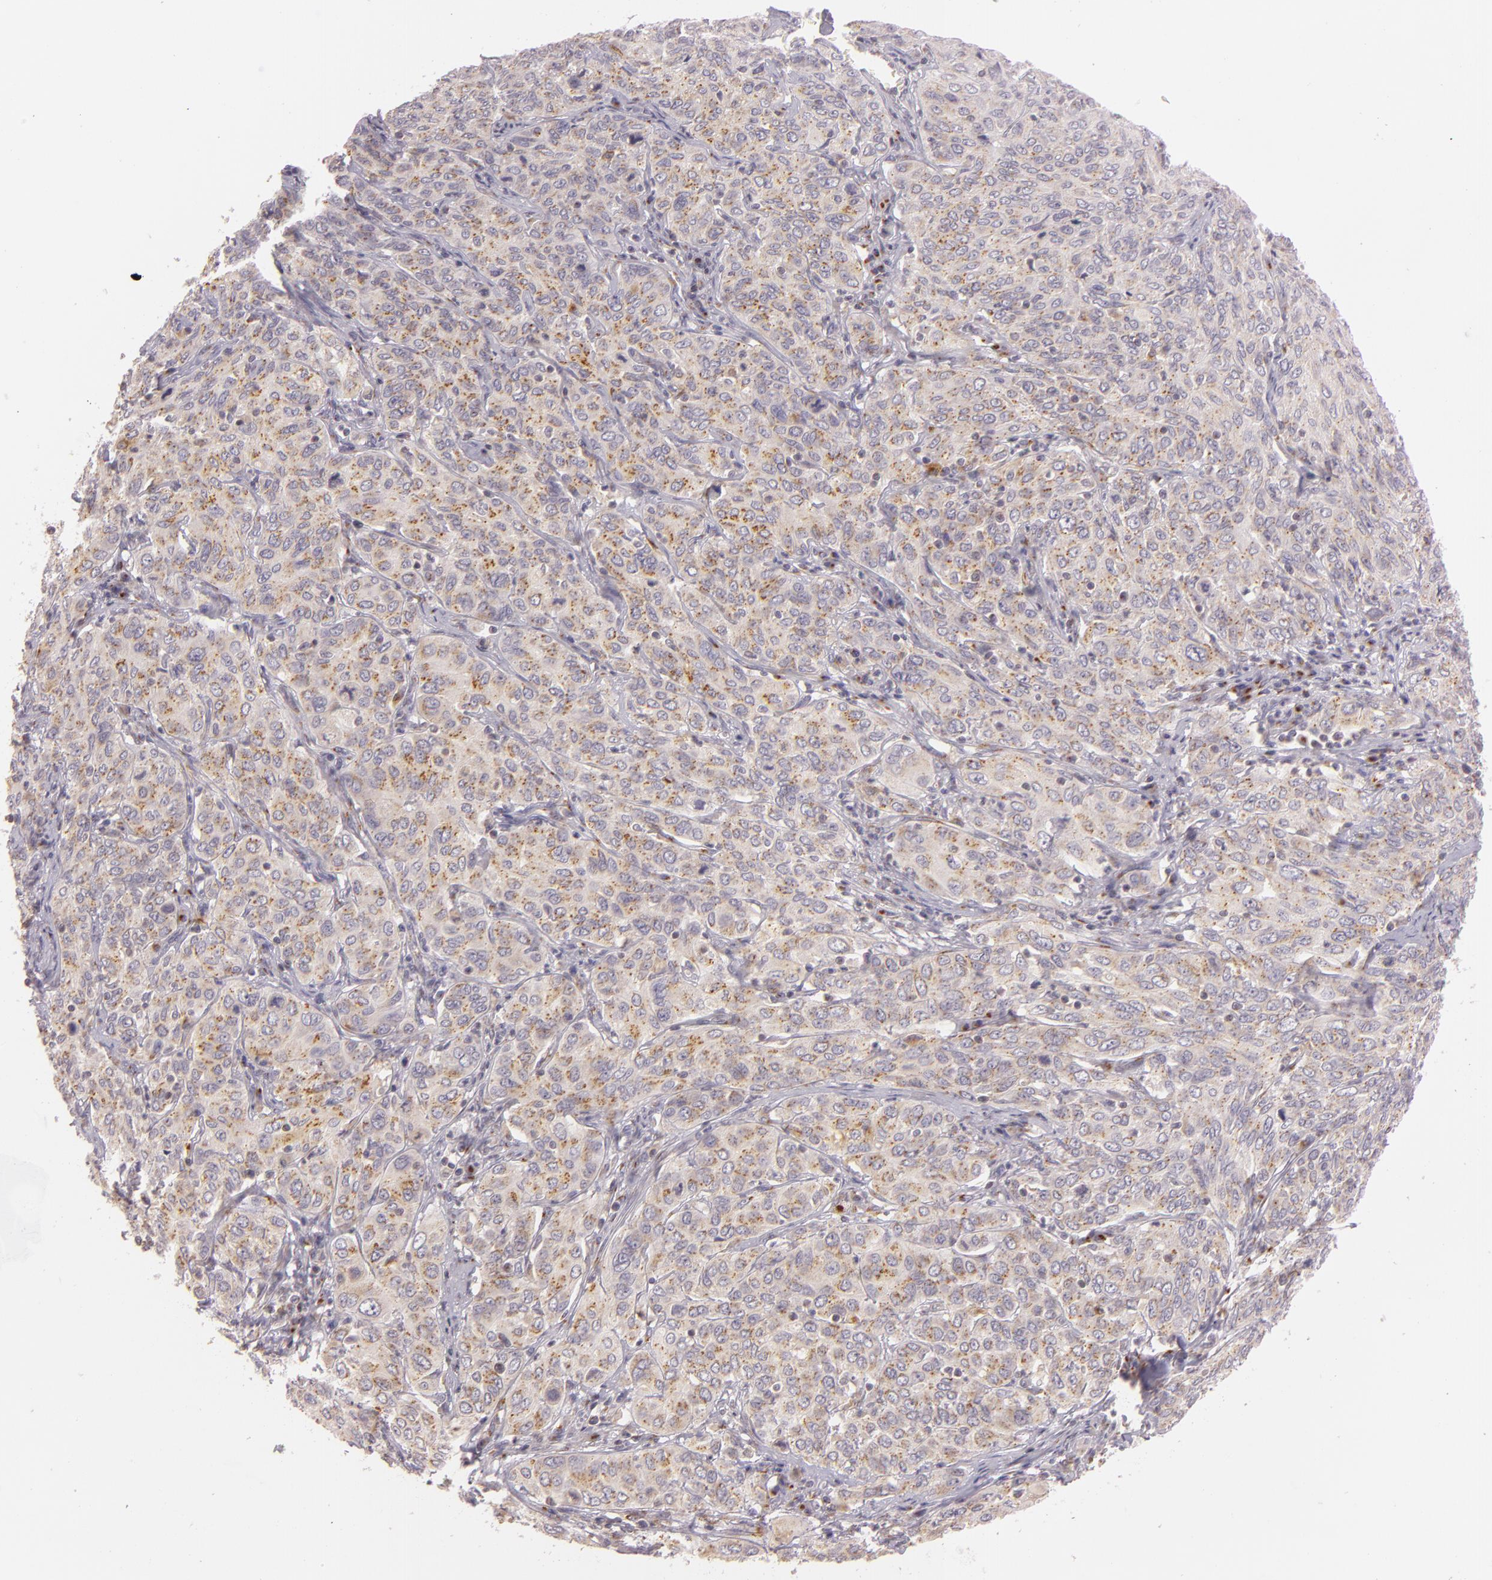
{"staining": {"intensity": "weak", "quantity": ">75%", "location": "cytoplasmic/membranous"}, "tissue": "cervical cancer", "cell_type": "Tumor cells", "image_type": "cancer", "snomed": [{"axis": "morphology", "description": "Squamous cell carcinoma, NOS"}, {"axis": "topography", "description": "Cervix"}], "caption": "A brown stain highlights weak cytoplasmic/membranous positivity of a protein in human squamous cell carcinoma (cervical) tumor cells. (Brightfield microscopy of DAB IHC at high magnification).", "gene": "LGMN", "patient": {"sex": "female", "age": 38}}